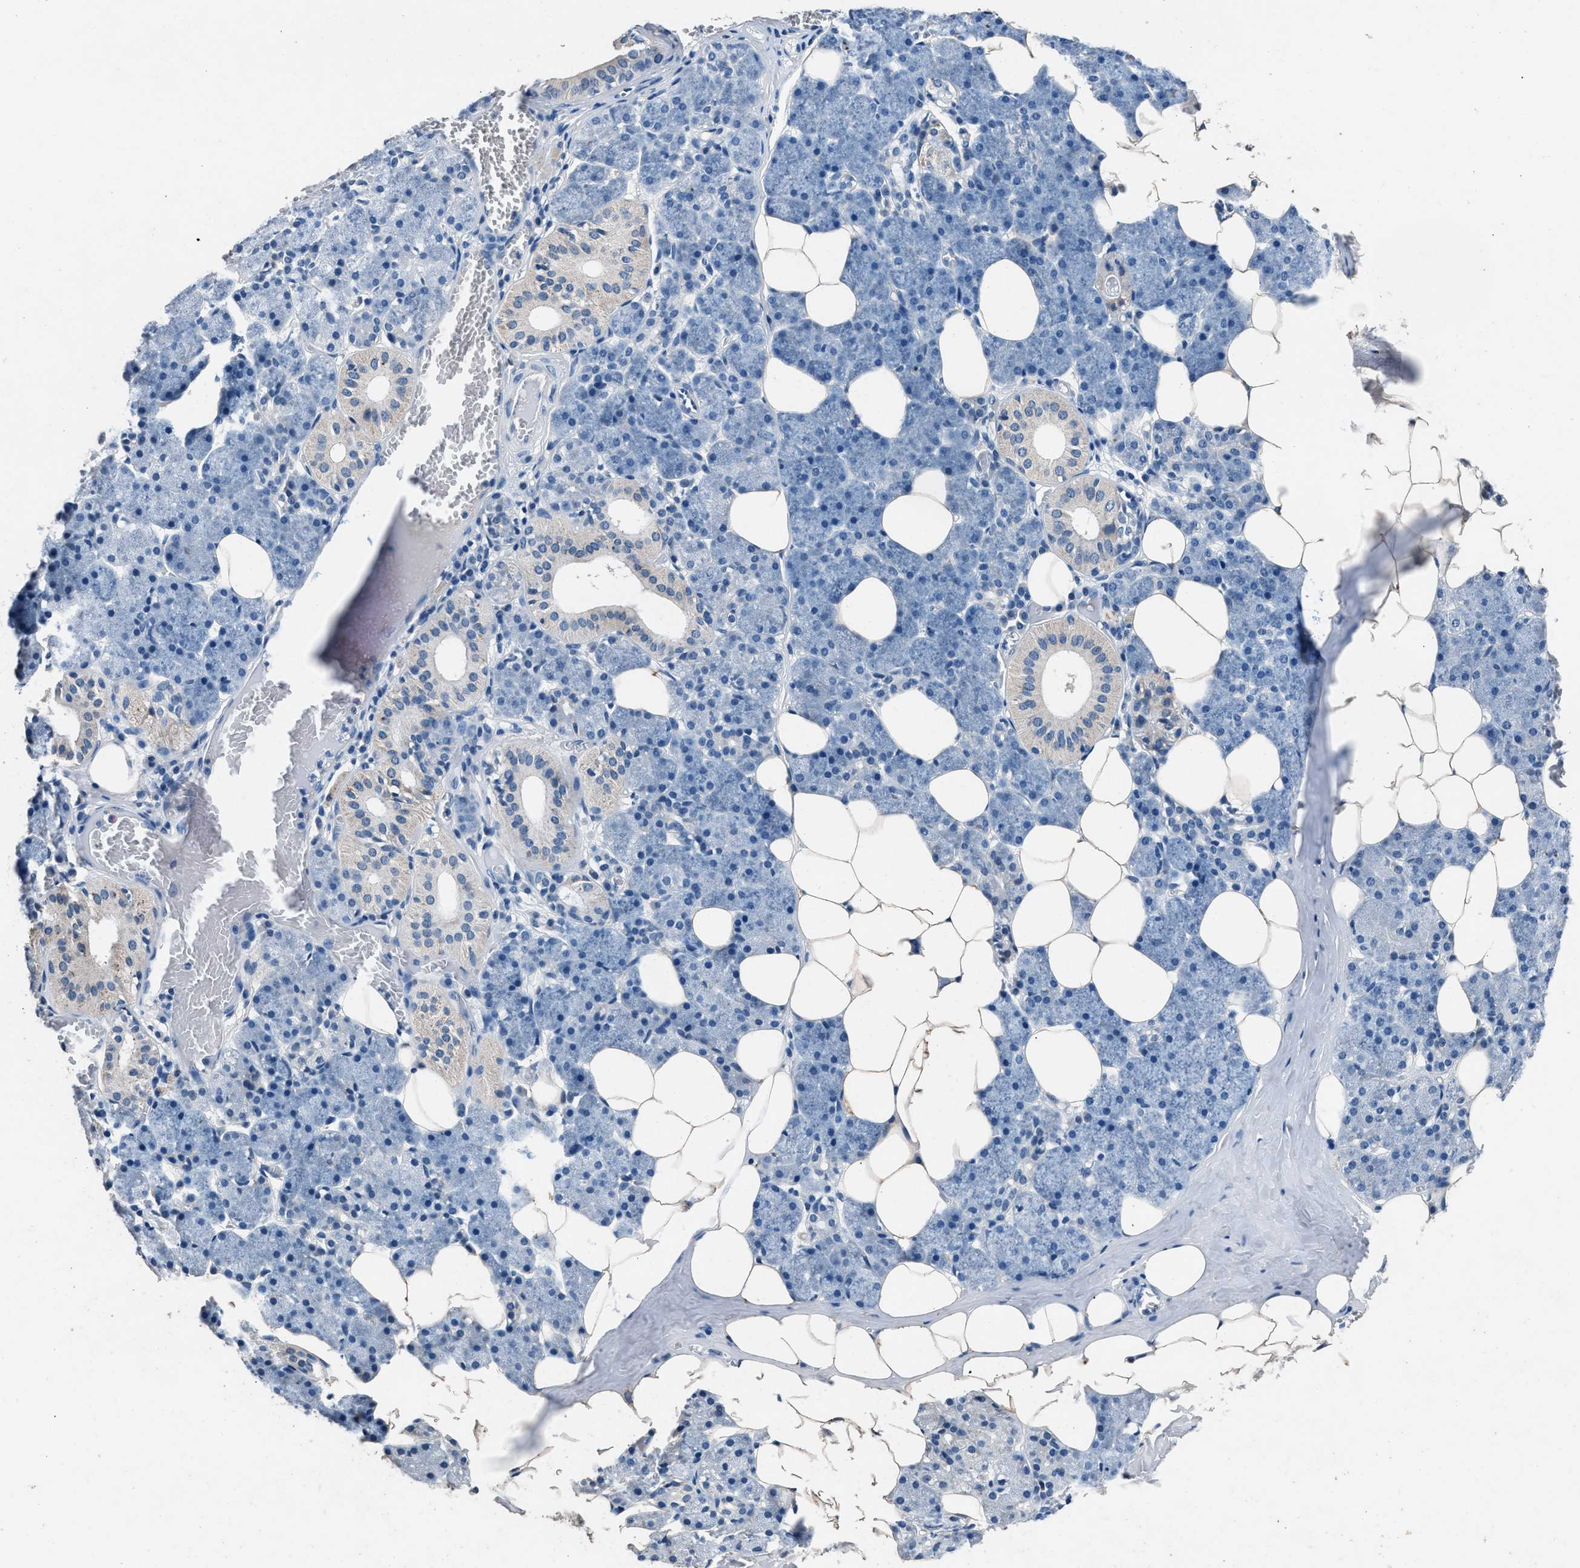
{"staining": {"intensity": "weak", "quantity": "<25%", "location": "cytoplasmic/membranous"}, "tissue": "salivary gland", "cell_type": "Glandular cells", "image_type": "normal", "snomed": [{"axis": "morphology", "description": "Normal tissue, NOS"}, {"axis": "topography", "description": "Salivary gland"}], "caption": "Glandular cells show no significant protein expression in unremarkable salivary gland. (IHC, brightfield microscopy, high magnification).", "gene": "DENND6B", "patient": {"sex": "female", "age": 33}}